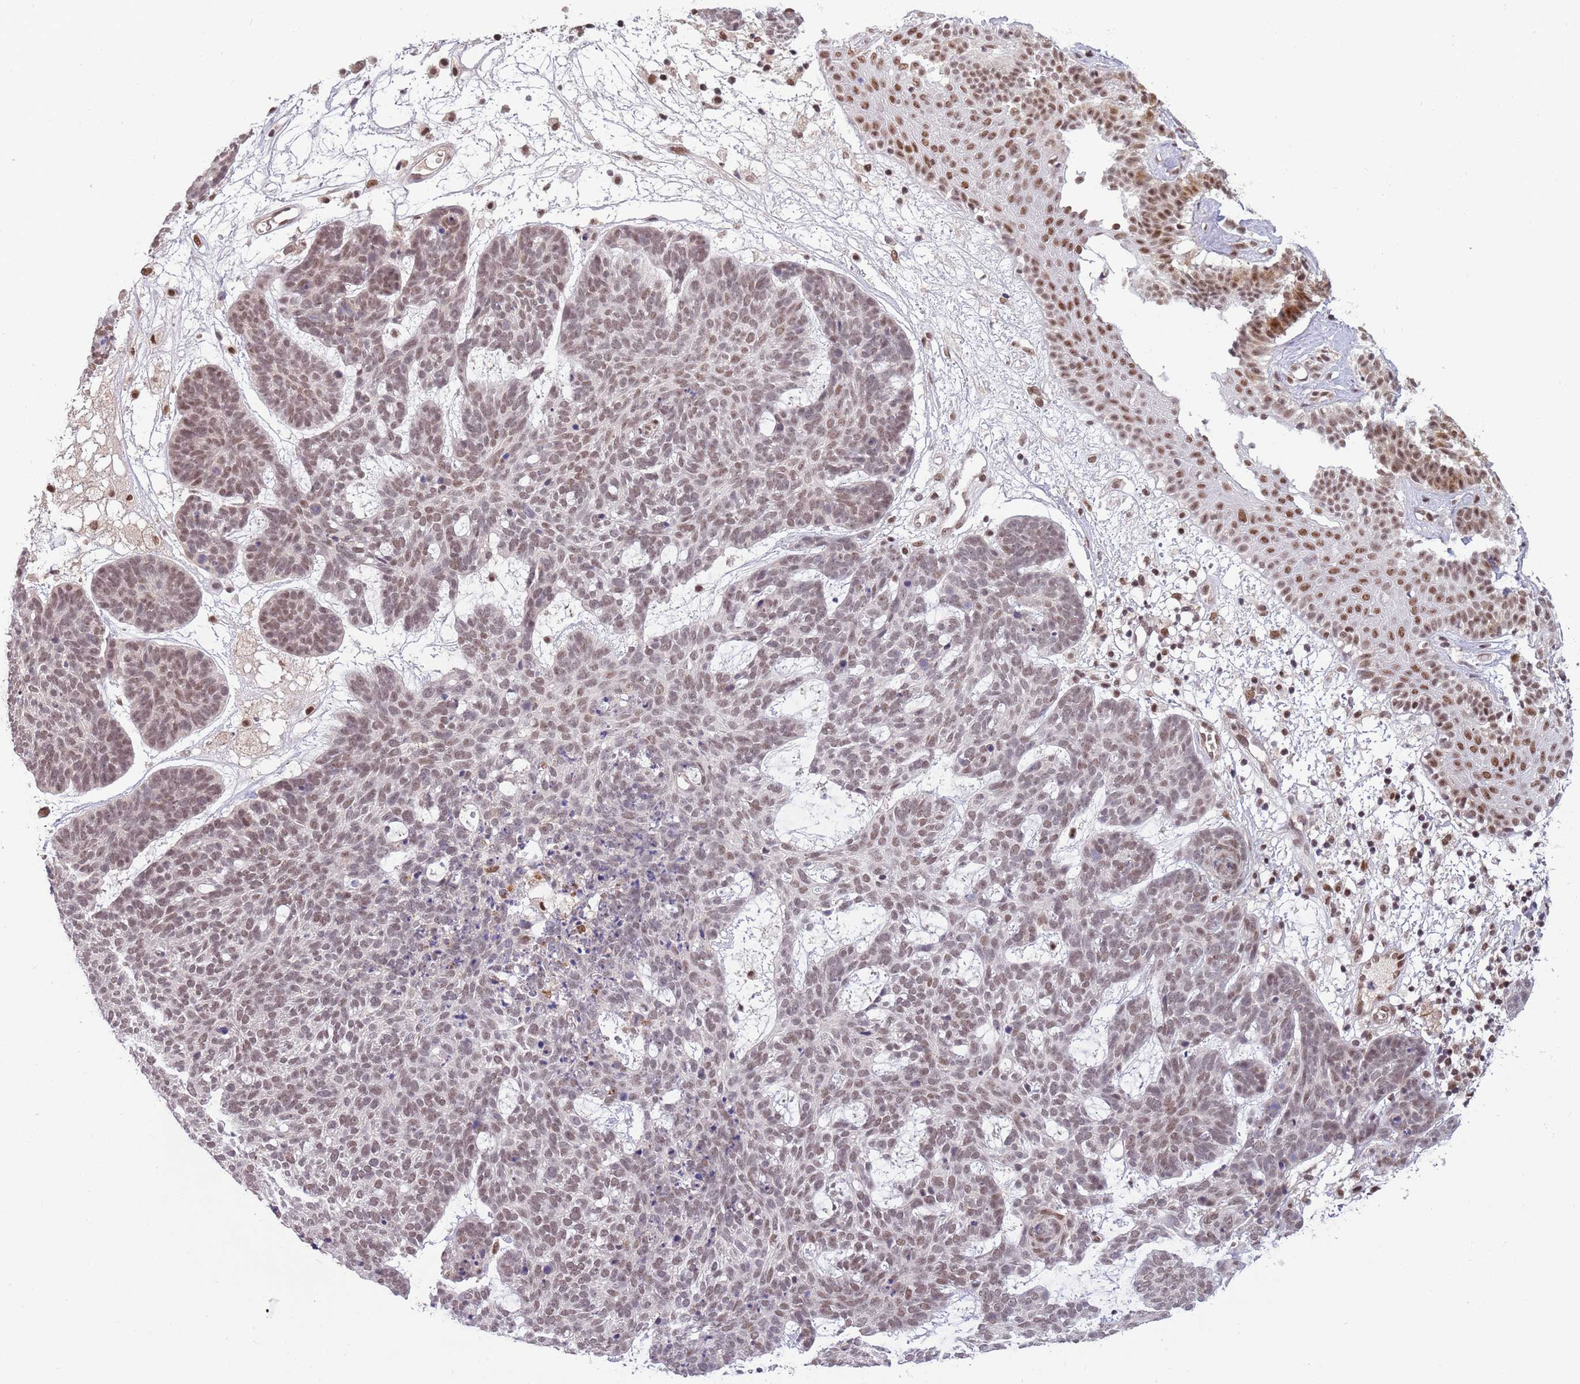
{"staining": {"intensity": "moderate", "quantity": ">75%", "location": "nuclear"}, "tissue": "skin cancer", "cell_type": "Tumor cells", "image_type": "cancer", "snomed": [{"axis": "morphology", "description": "Basal cell carcinoma"}, {"axis": "topography", "description": "Skin"}], "caption": "An image showing moderate nuclear staining in approximately >75% of tumor cells in basal cell carcinoma (skin), as visualized by brown immunohistochemical staining.", "gene": "ZBTB7A", "patient": {"sex": "female", "age": 89}}